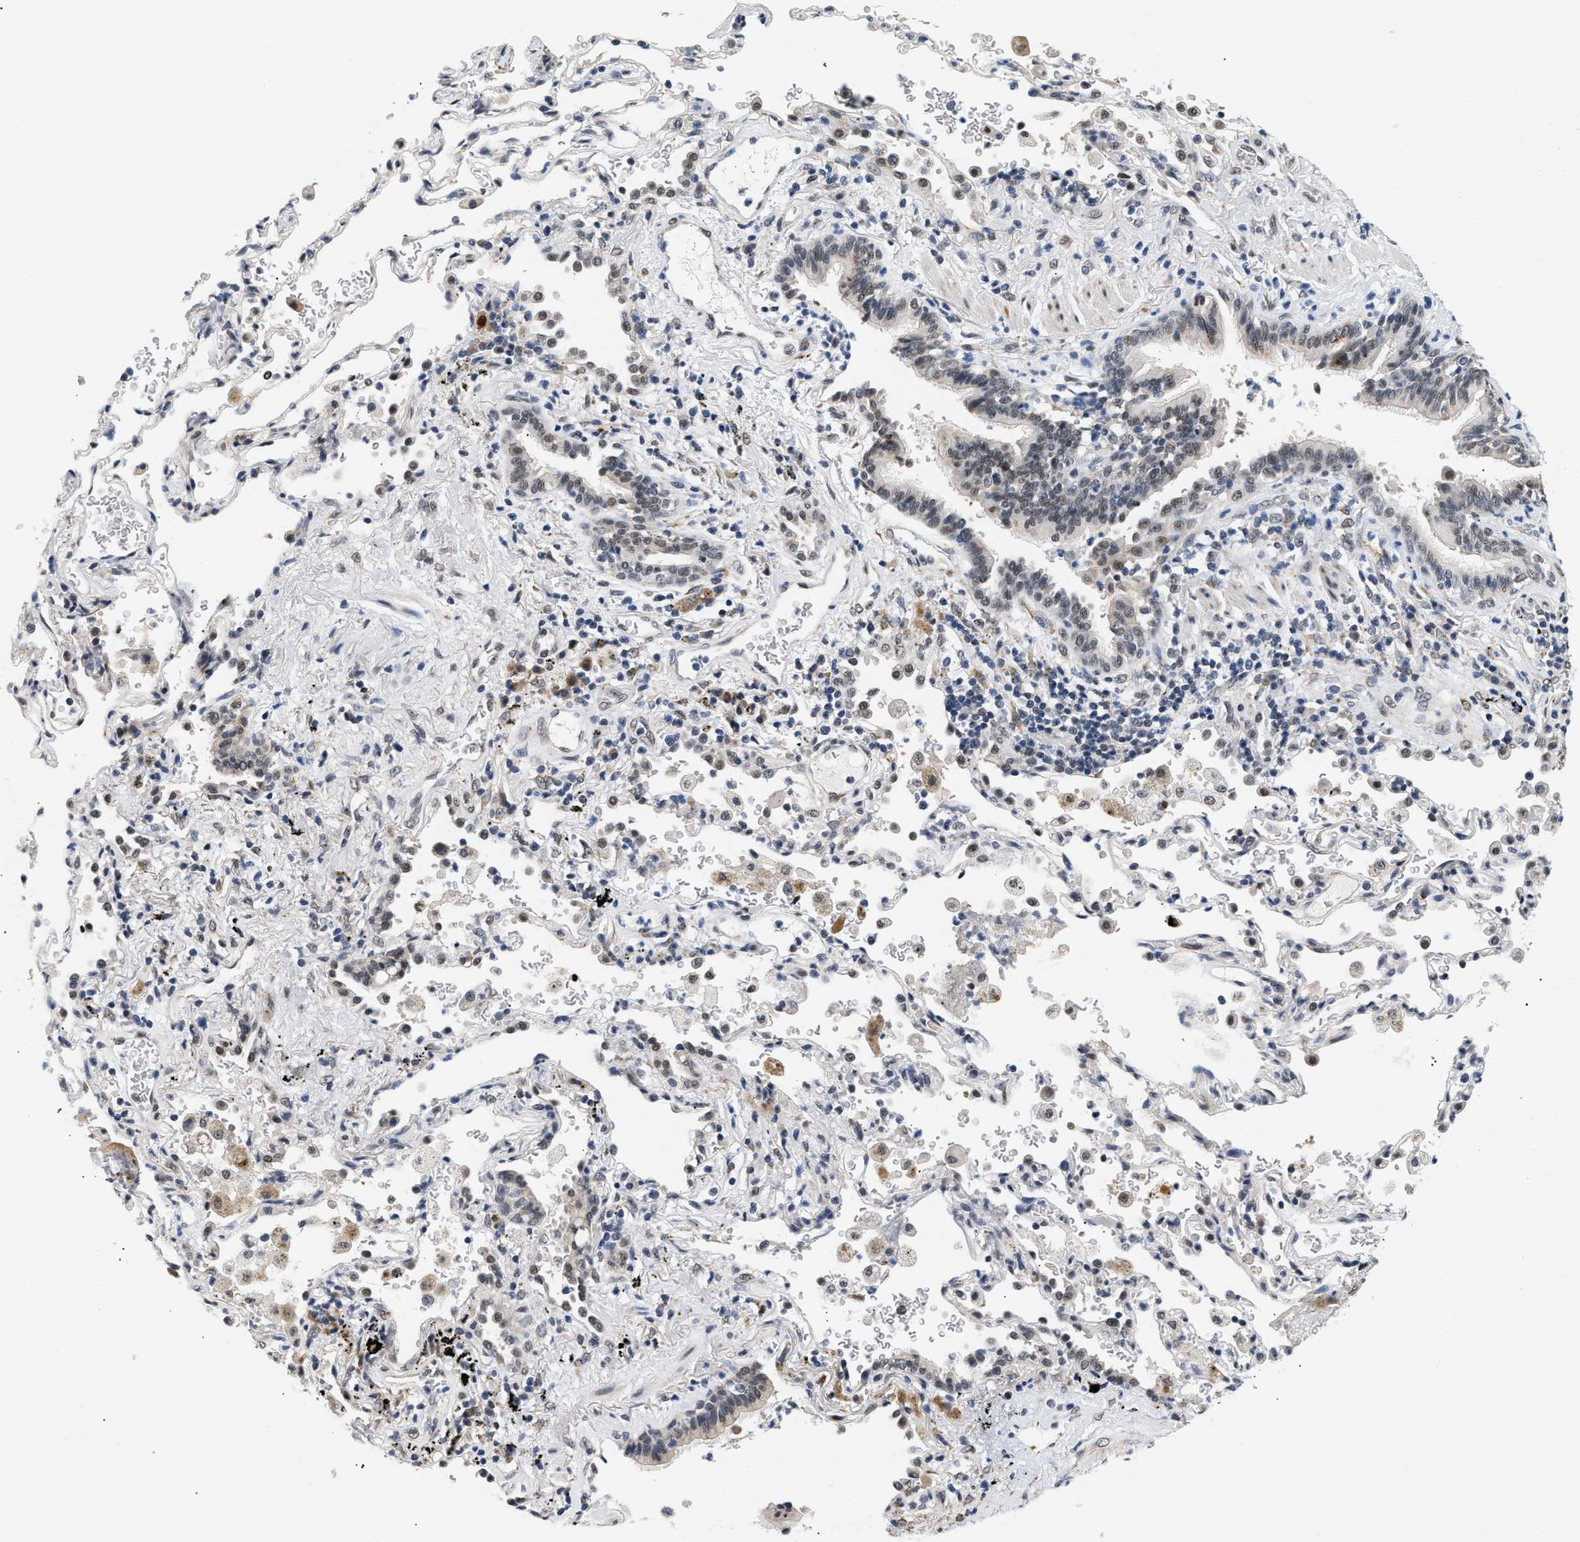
{"staining": {"intensity": "weak", "quantity": "25%-75%", "location": "nuclear"}, "tissue": "lung cancer", "cell_type": "Tumor cells", "image_type": "cancer", "snomed": [{"axis": "morphology", "description": "Adenocarcinoma, NOS"}, {"axis": "topography", "description": "Lung"}], "caption": "Tumor cells demonstrate weak nuclear positivity in about 25%-75% of cells in lung cancer (adenocarcinoma).", "gene": "THOC1", "patient": {"sex": "male", "age": 64}}